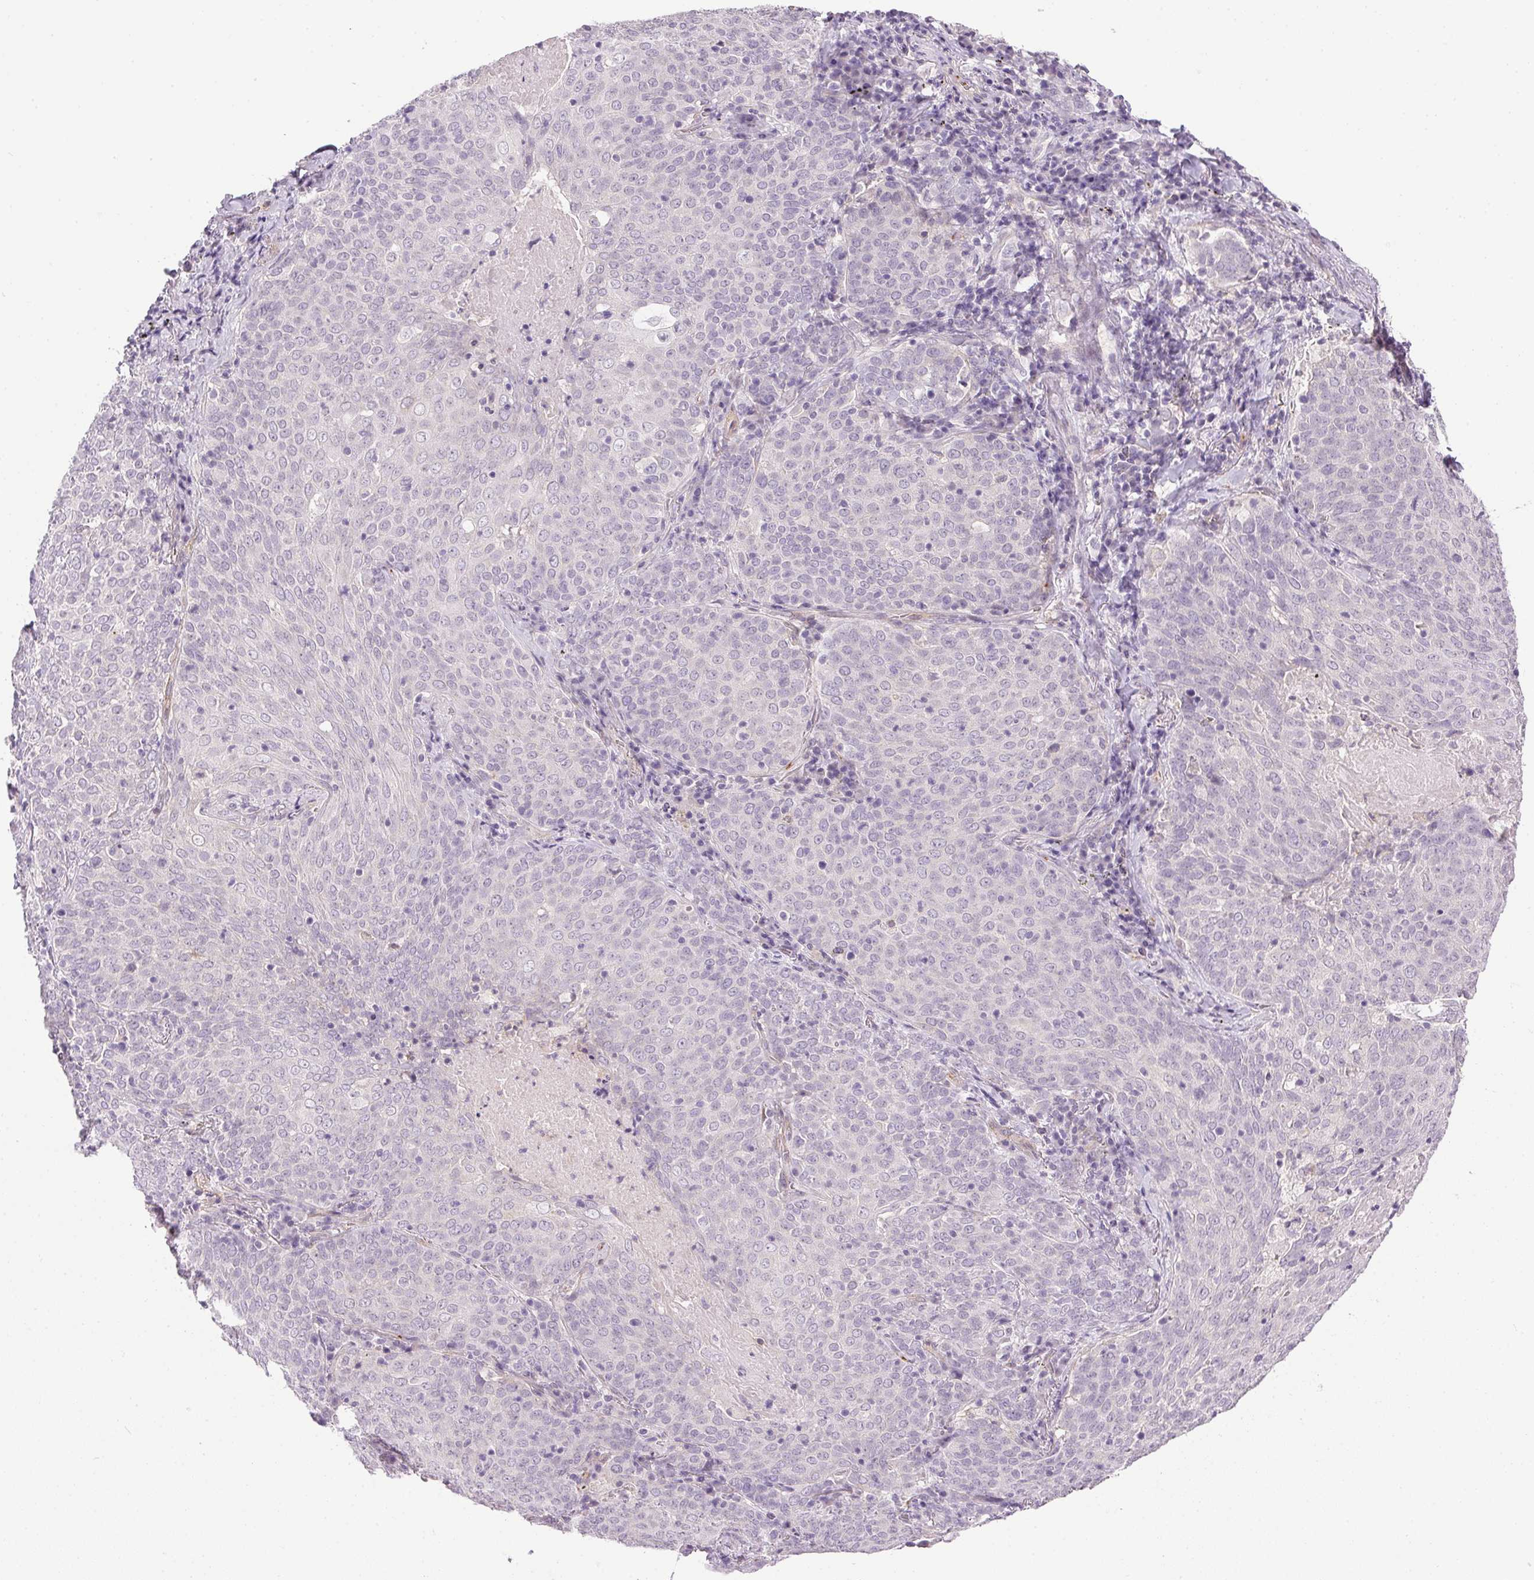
{"staining": {"intensity": "negative", "quantity": "none", "location": "none"}, "tissue": "lung cancer", "cell_type": "Tumor cells", "image_type": "cancer", "snomed": [{"axis": "morphology", "description": "Squamous cell carcinoma, NOS"}, {"axis": "topography", "description": "Lung"}], "caption": "This is an IHC micrograph of squamous cell carcinoma (lung). There is no staining in tumor cells.", "gene": "PRL", "patient": {"sex": "male", "age": 82}}